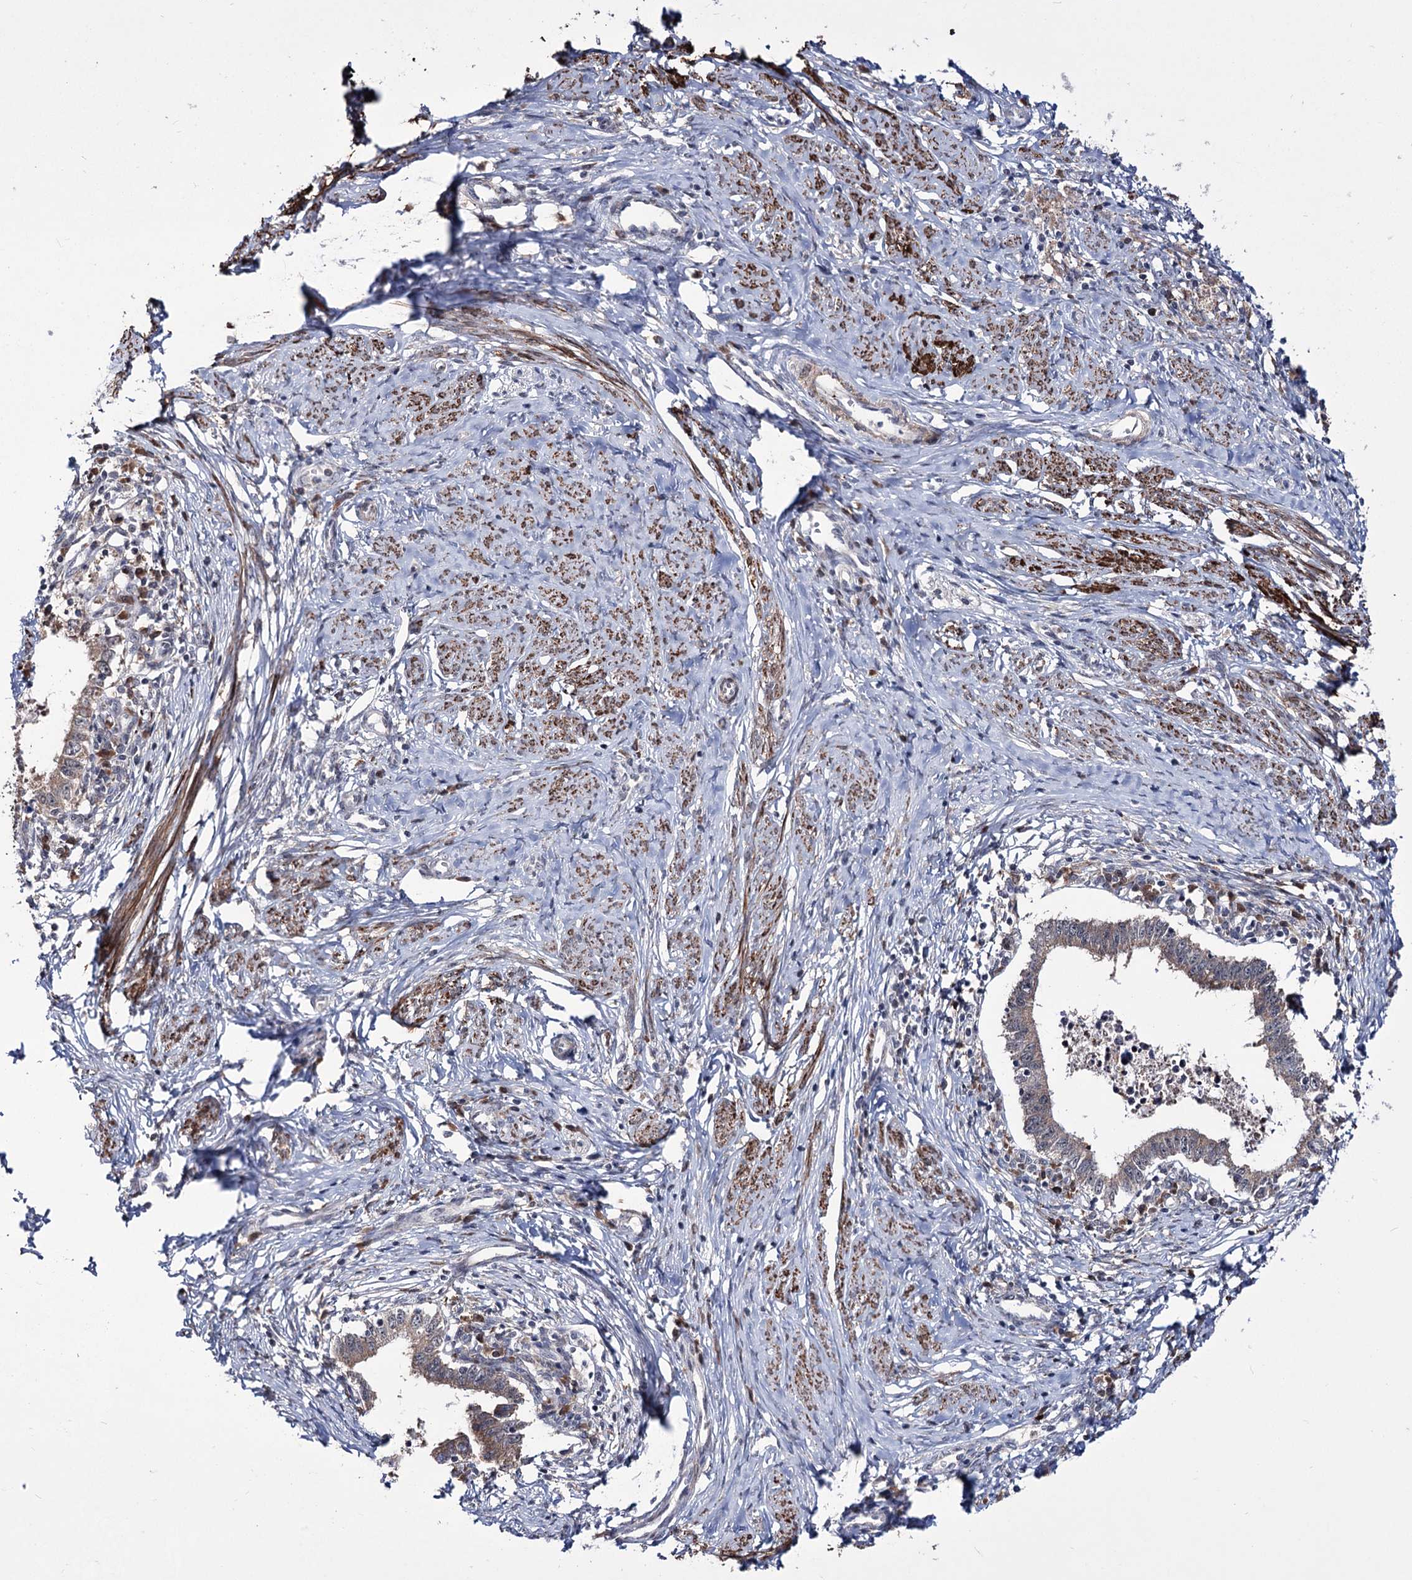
{"staining": {"intensity": "moderate", "quantity": ">75%", "location": "cytoplasmic/membranous"}, "tissue": "cervical cancer", "cell_type": "Tumor cells", "image_type": "cancer", "snomed": [{"axis": "morphology", "description": "Adenocarcinoma, NOS"}, {"axis": "topography", "description": "Cervix"}], "caption": "IHC staining of cervical cancer, which exhibits medium levels of moderate cytoplasmic/membranous expression in approximately >75% of tumor cells indicating moderate cytoplasmic/membranous protein staining. The staining was performed using DAB (brown) for protein detection and nuclei were counterstained in hematoxylin (blue).", "gene": "PPRC1", "patient": {"sex": "female", "age": 36}}